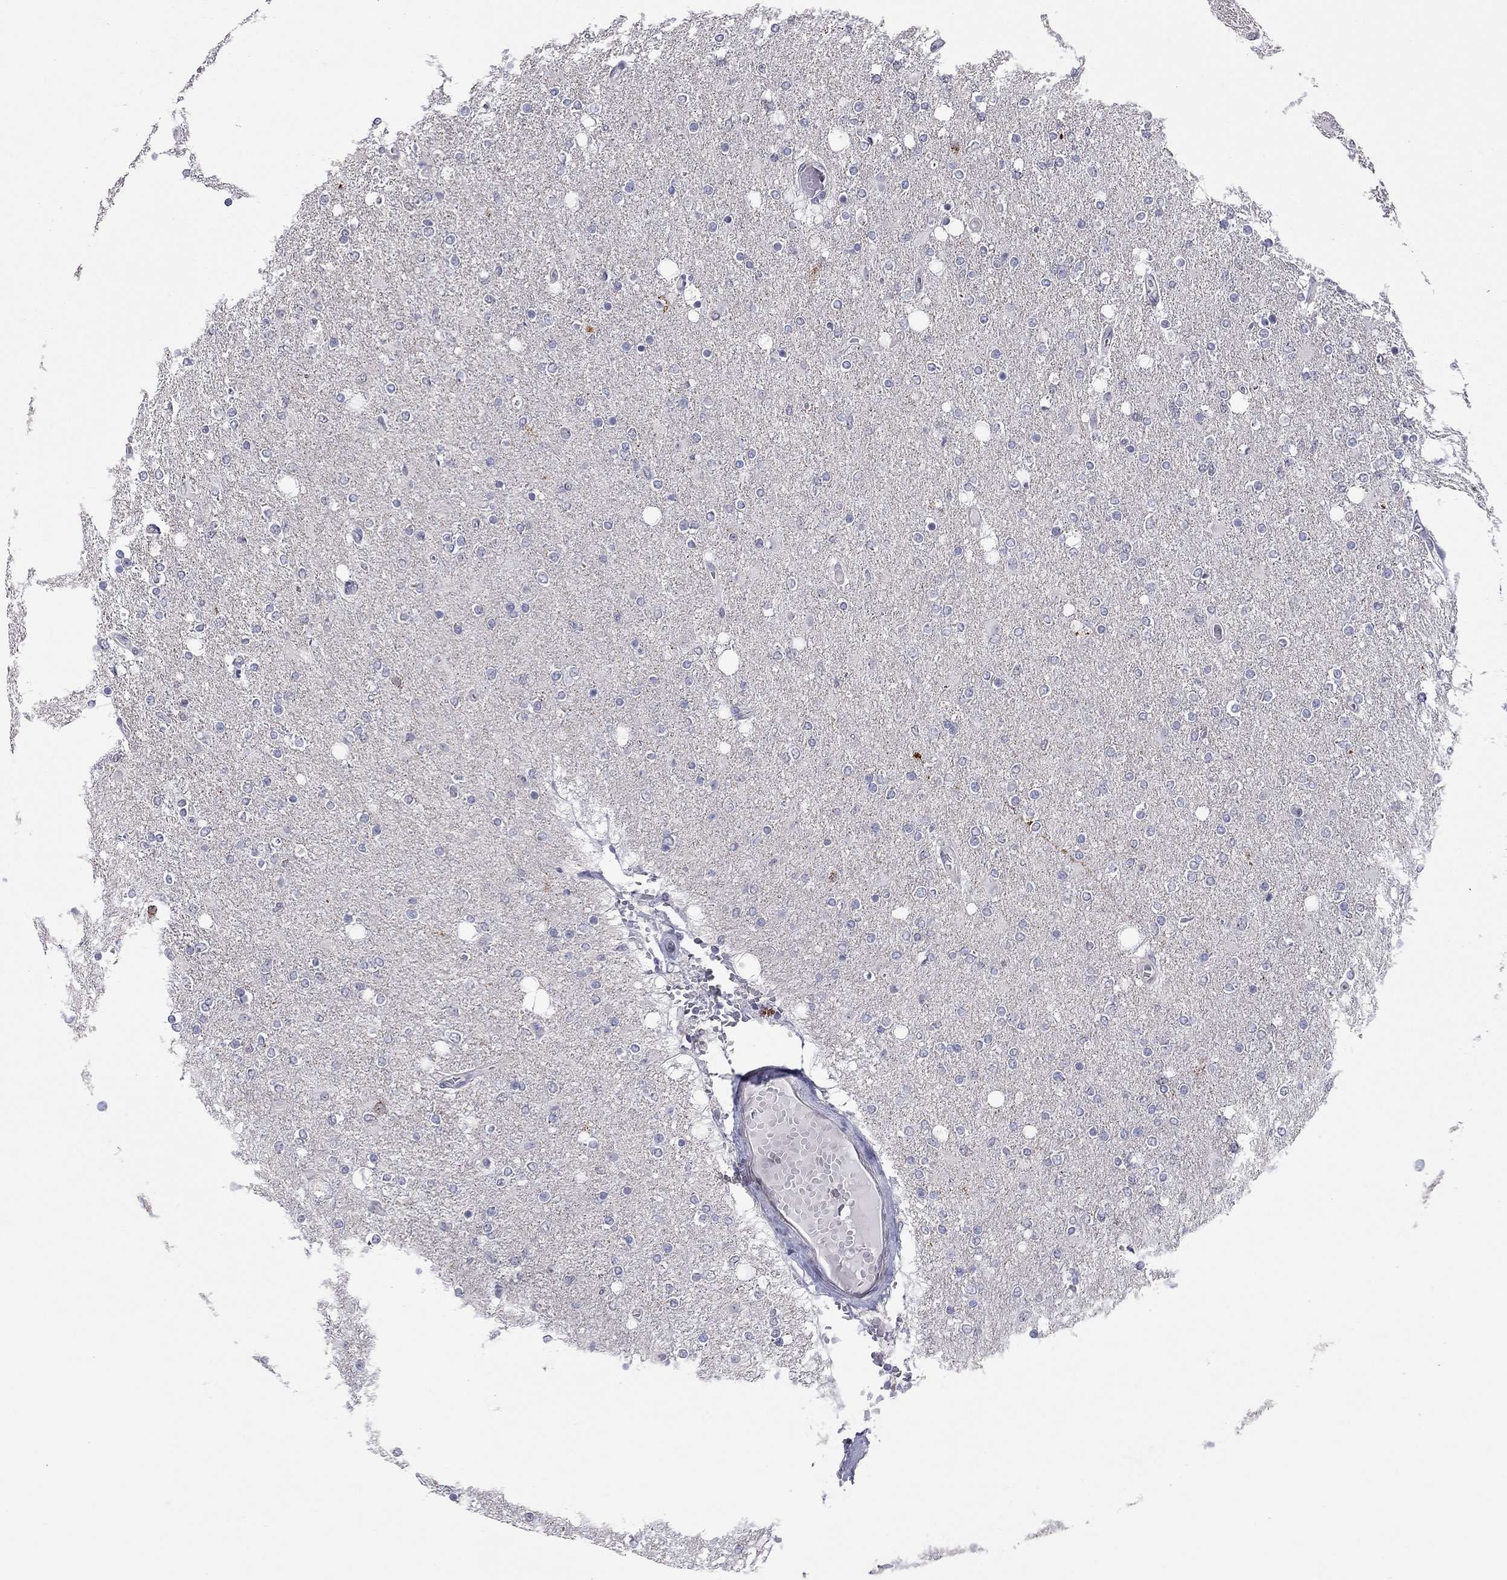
{"staining": {"intensity": "negative", "quantity": "none", "location": "none"}, "tissue": "glioma", "cell_type": "Tumor cells", "image_type": "cancer", "snomed": [{"axis": "morphology", "description": "Glioma, malignant, High grade"}, {"axis": "topography", "description": "Cerebral cortex"}], "caption": "Tumor cells are negative for brown protein staining in malignant high-grade glioma.", "gene": "SHOC2", "patient": {"sex": "male", "age": 70}}